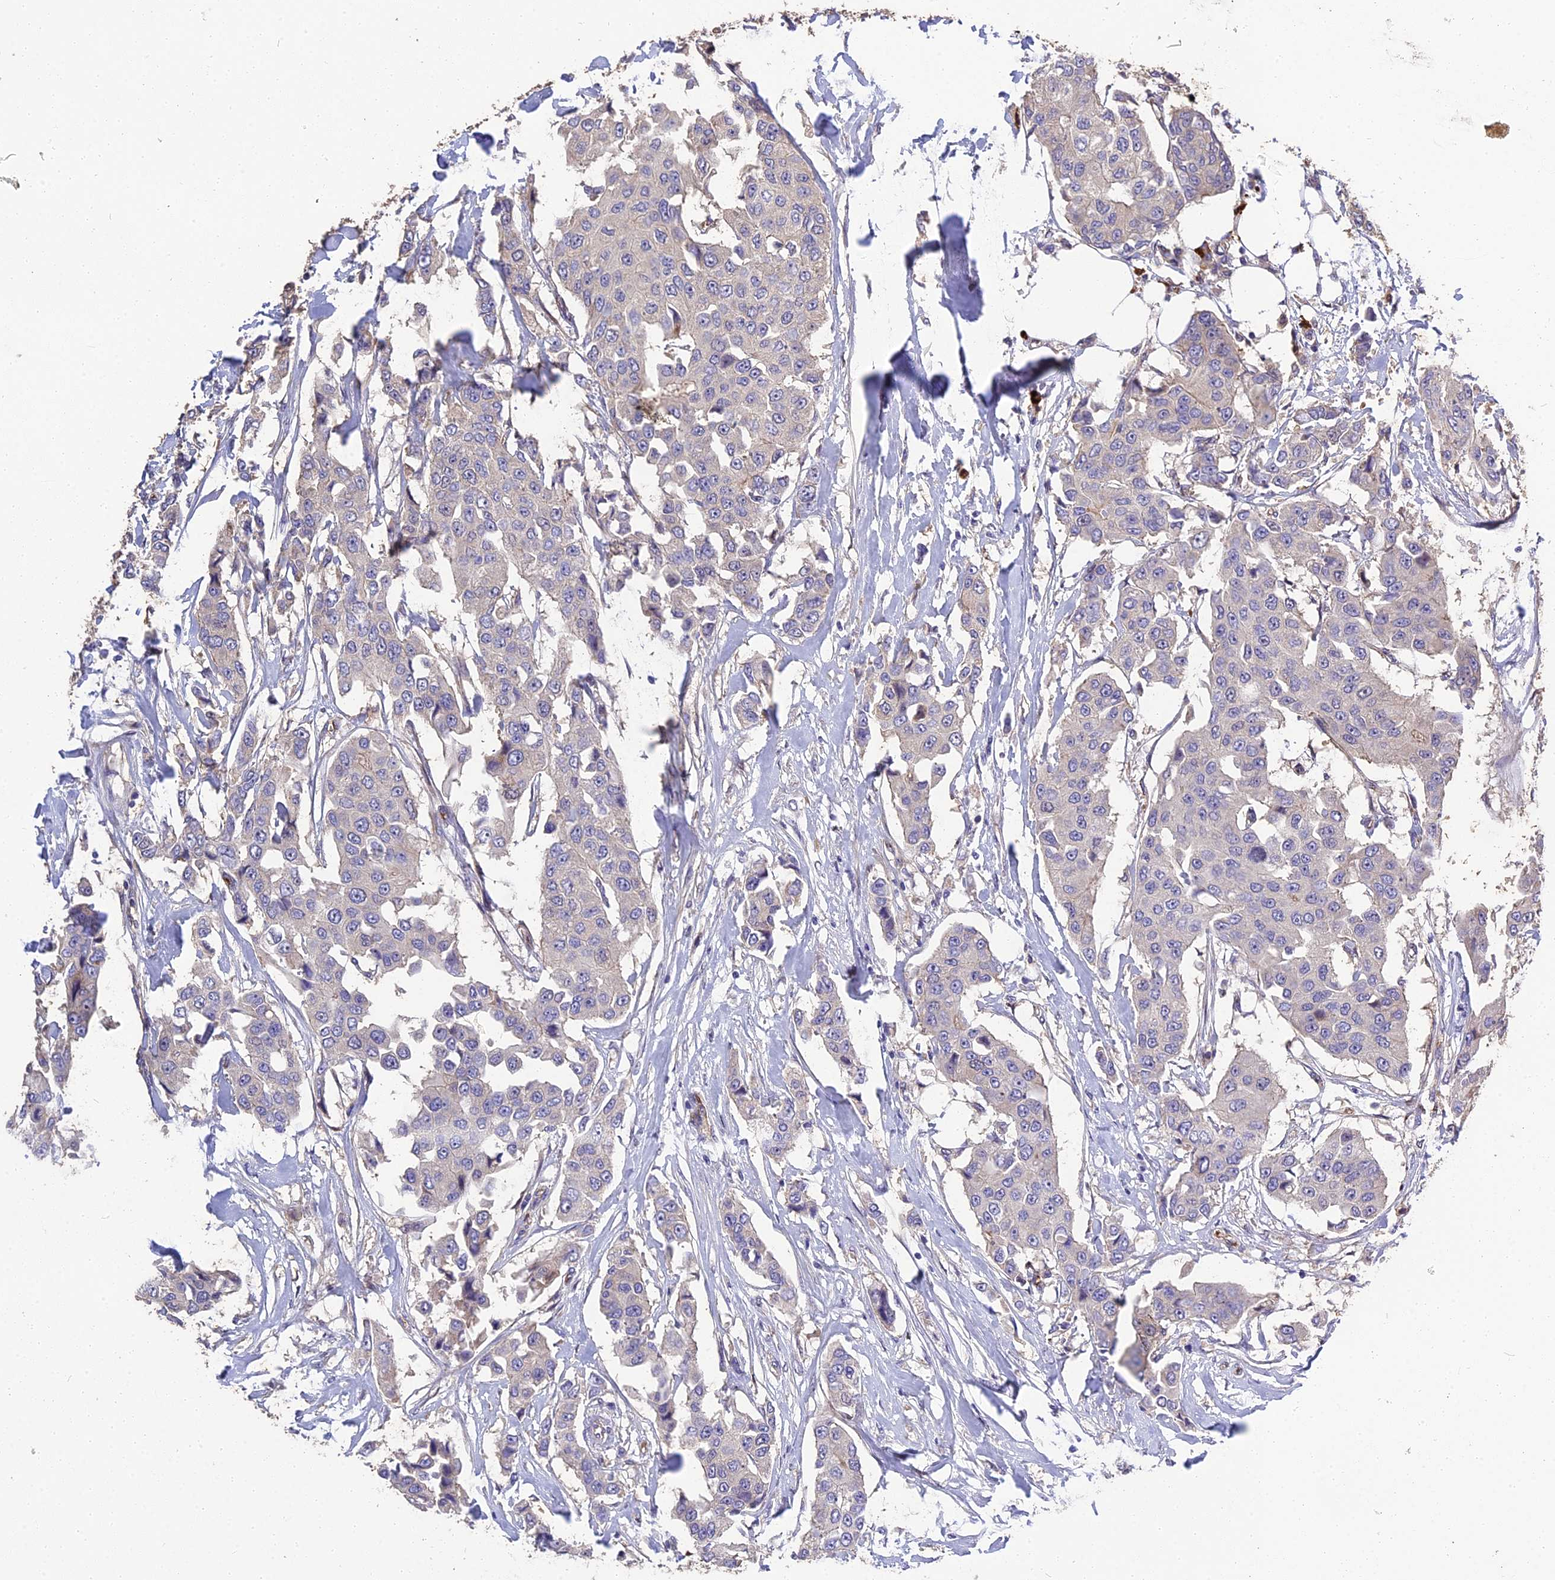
{"staining": {"intensity": "negative", "quantity": "none", "location": "none"}, "tissue": "breast cancer", "cell_type": "Tumor cells", "image_type": "cancer", "snomed": [{"axis": "morphology", "description": "Duct carcinoma"}, {"axis": "topography", "description": "Breast"}], "caption": "IHC photomicrograph of neoplastic tissue: human breast cancer (intraductal carcinoma) stained with DAB reveals no significant protein expression in tumor cells.", "gene": "MFSD2A", "patient": {"sex": "female", "age": 80}}